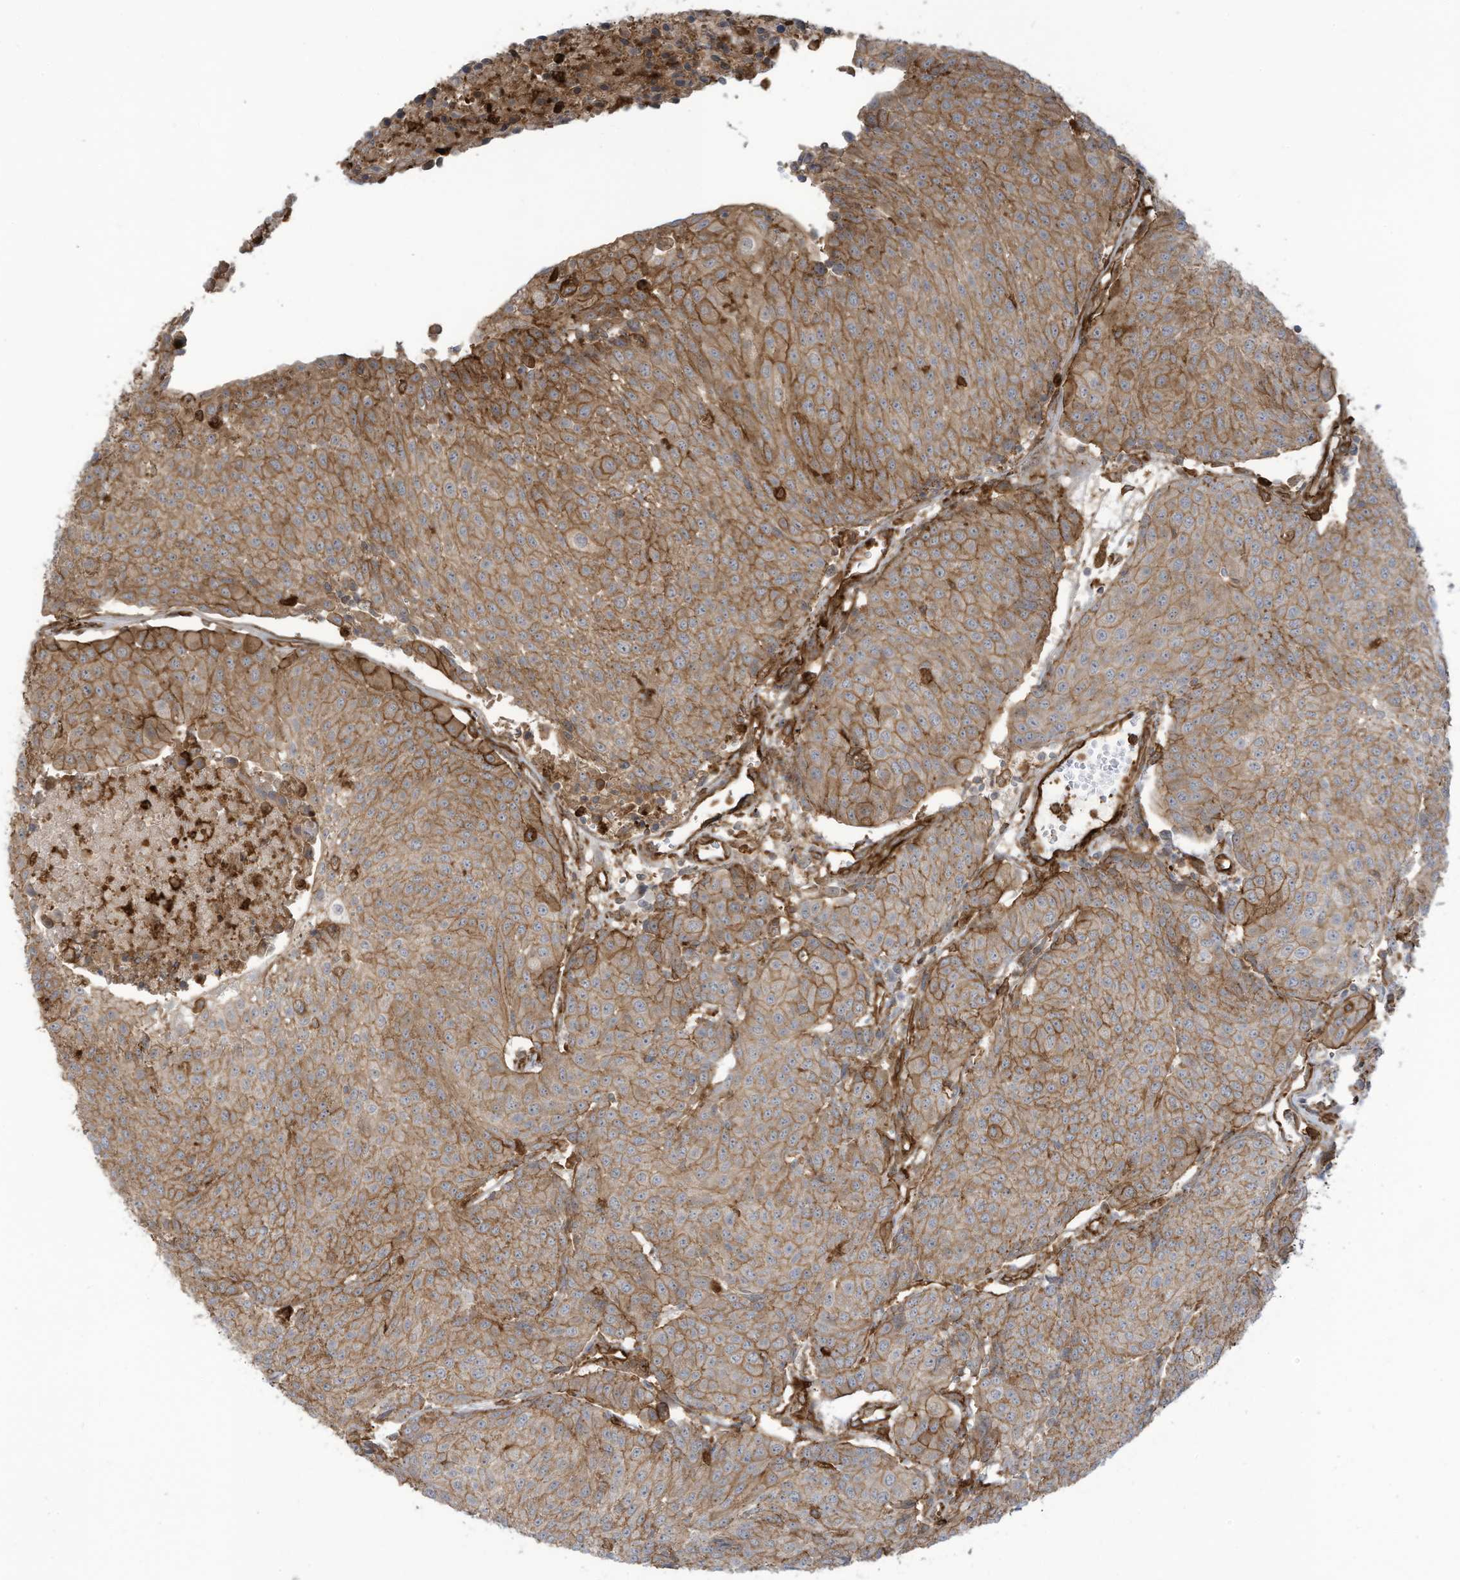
{"staining": {"intensity": "moderate", "quantity": ">75%", "location": "cytoplasmic/membranous"}, "tissue": "urothelial cancer", "cell_type": "Tumor cells", "image_type": "cancer", "snomed": [{"axis": "morphology", "description": "Urothelial carcinoma, High grade"}, {"axis": "topography", "description": "Urinary bladder"}], "caption": "Moderate cytoplasmic/membranous positivity for a protein is identified in about >75% of tumor cells of urothelial cancer using immunohistochemistry (IHC).", "gene": "SLC9A2", "patient": {"sex": "female", "age": 85}}